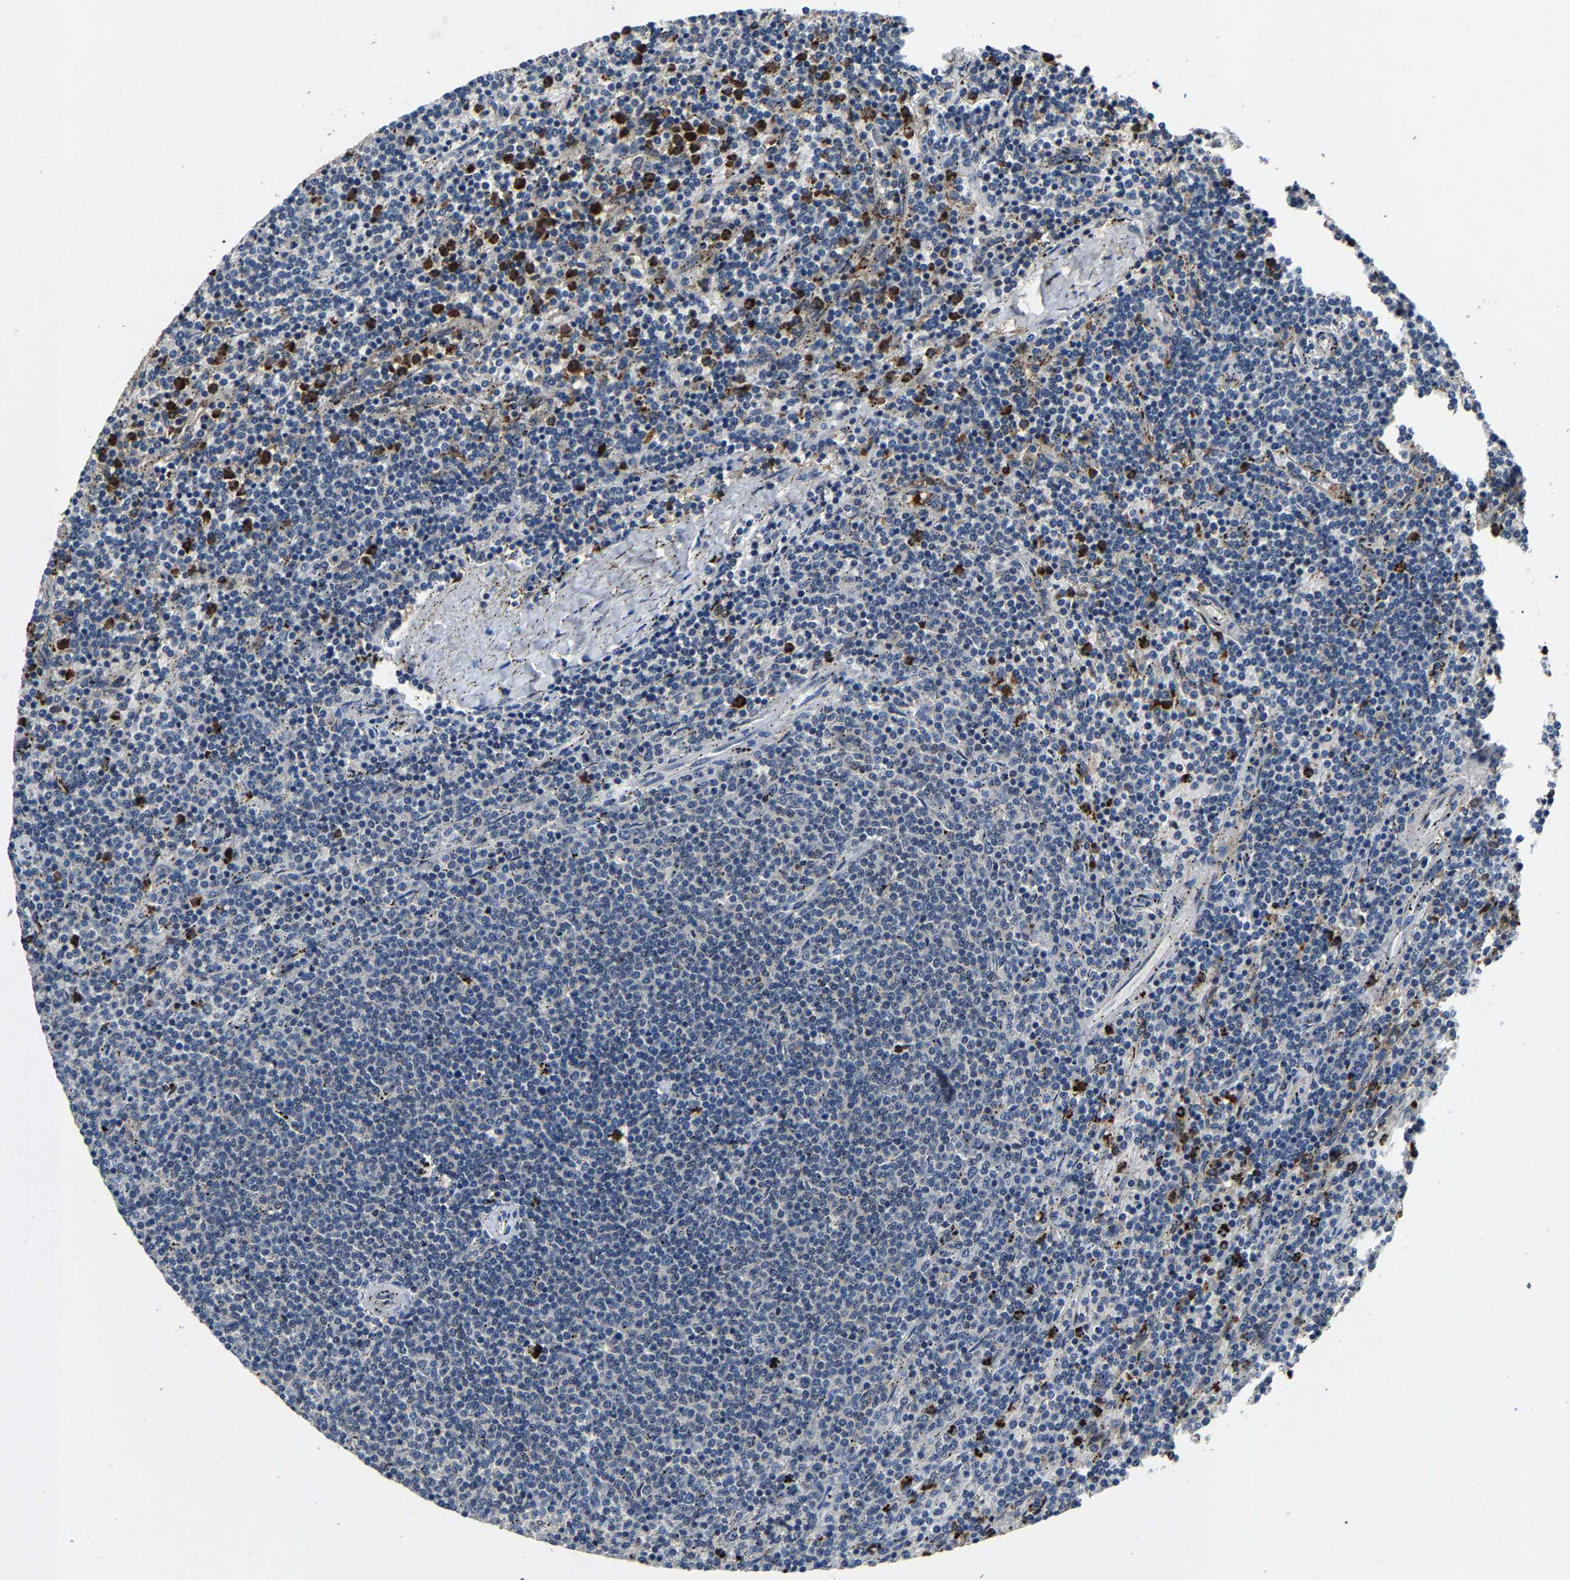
{"staining": {"intensity": "negative", "quantity": "none", "location": "none"}, "tissue": "lymphoma", "cell_type": "Tumor cells", "image_type": "cancer", "snomed": [{"axis": "morphology", "description": "Malignant lymphoma, non-Hodgkin's type, Low grade"}, {"axis": "topography", "description": "Spleen"}], "caption": "There is no significant positivity in tumor cells of lymphoma. (DAB IHC with hematoxylin counter stain).", "gene": "PCNX2", "patient": {"sex": "female", "age": 50}}